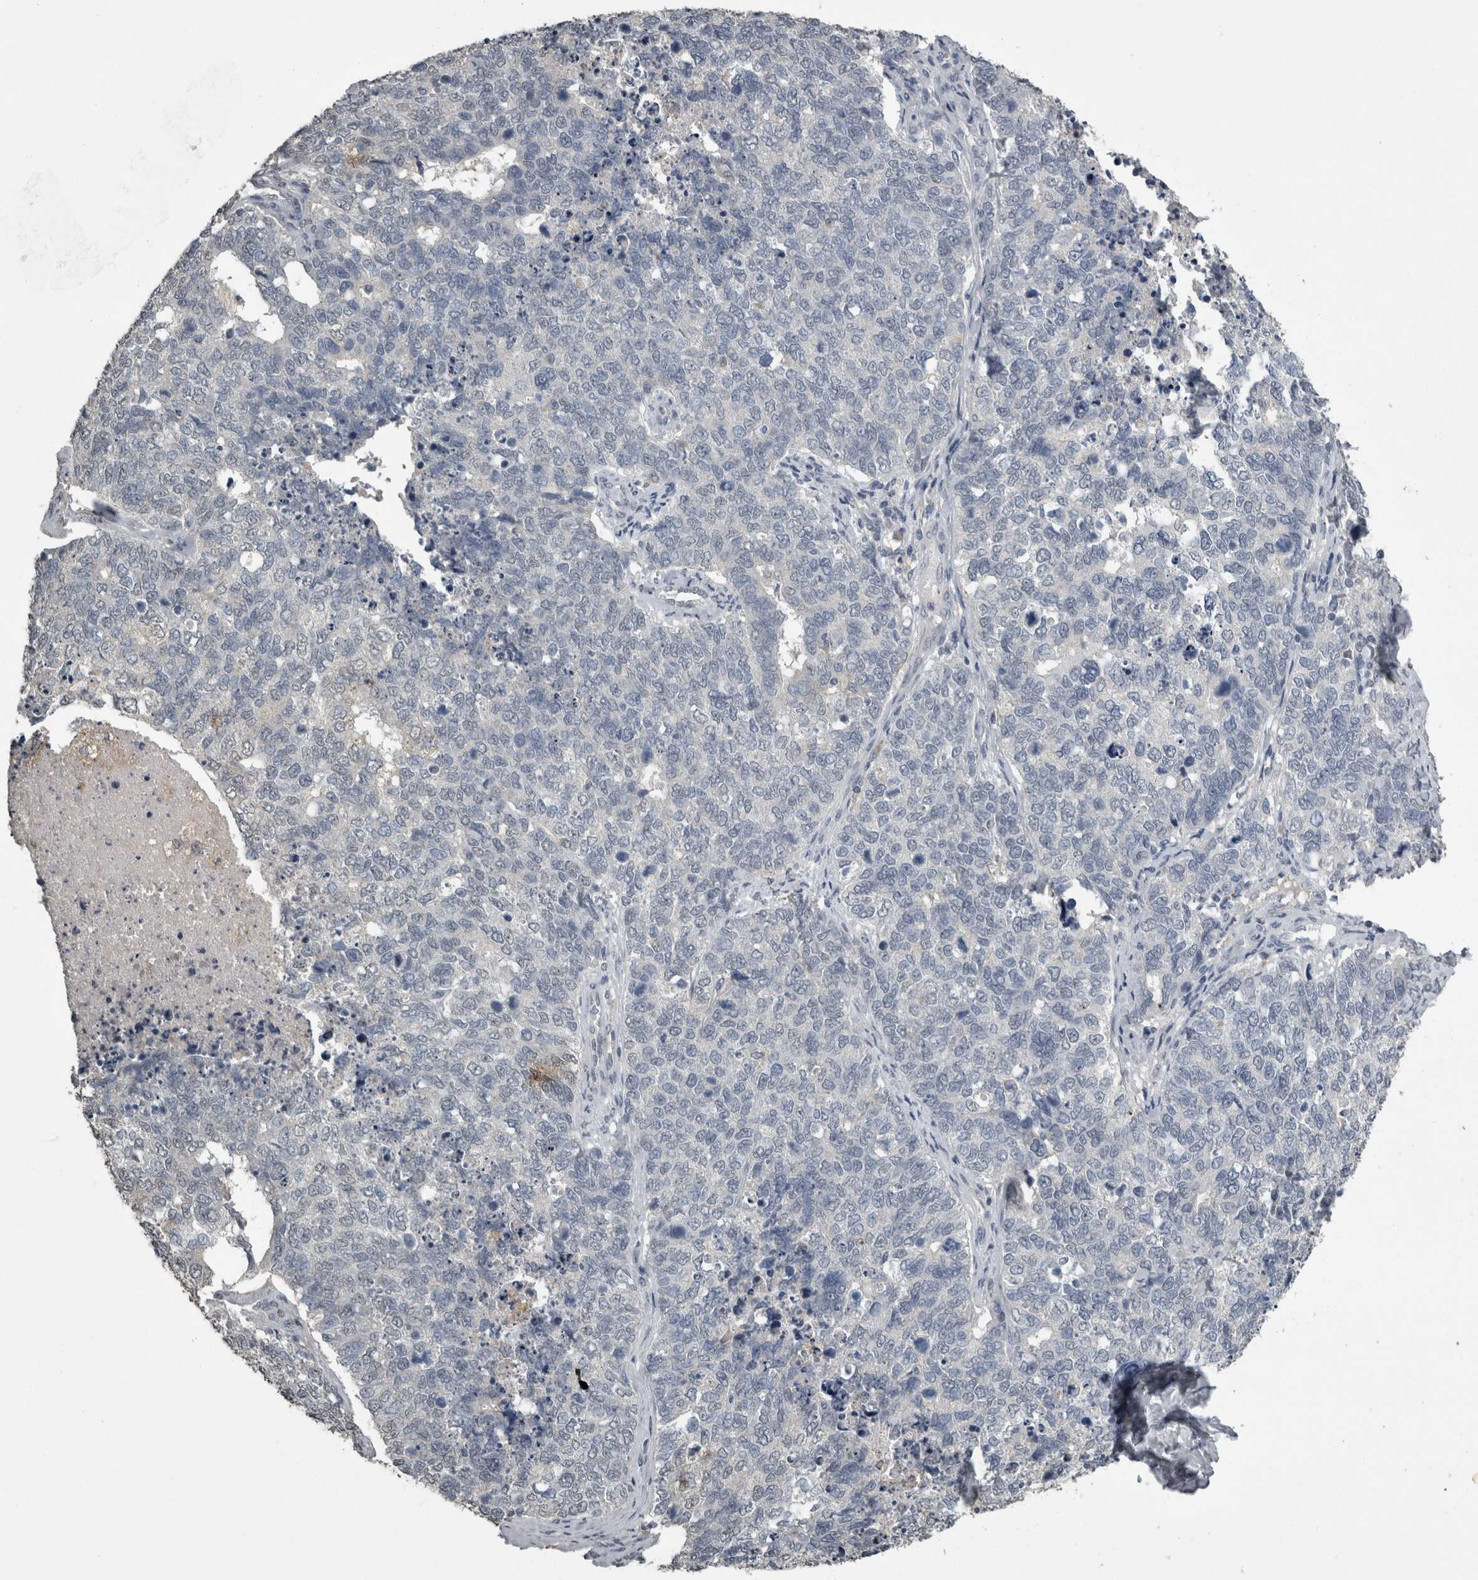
{"staining": {"intensity": "negative", "quantity": "none", "location": "none"}, "tissue": "cervical cancer", "cell_type": "Tumor cells", "image_type": "cancer", "snomed": [{"axis": "morphology", "description": "Squamous cell carcinoma, NOS"}, {"axis": "topography", "description": "Cervix"}], "caption": "DAB immunohistochemical staining of human cervical cancer shows no significant staining in tumor cells.", "gene": "PIK3AP1", "patient": {"sex": "female", "age": 63}}